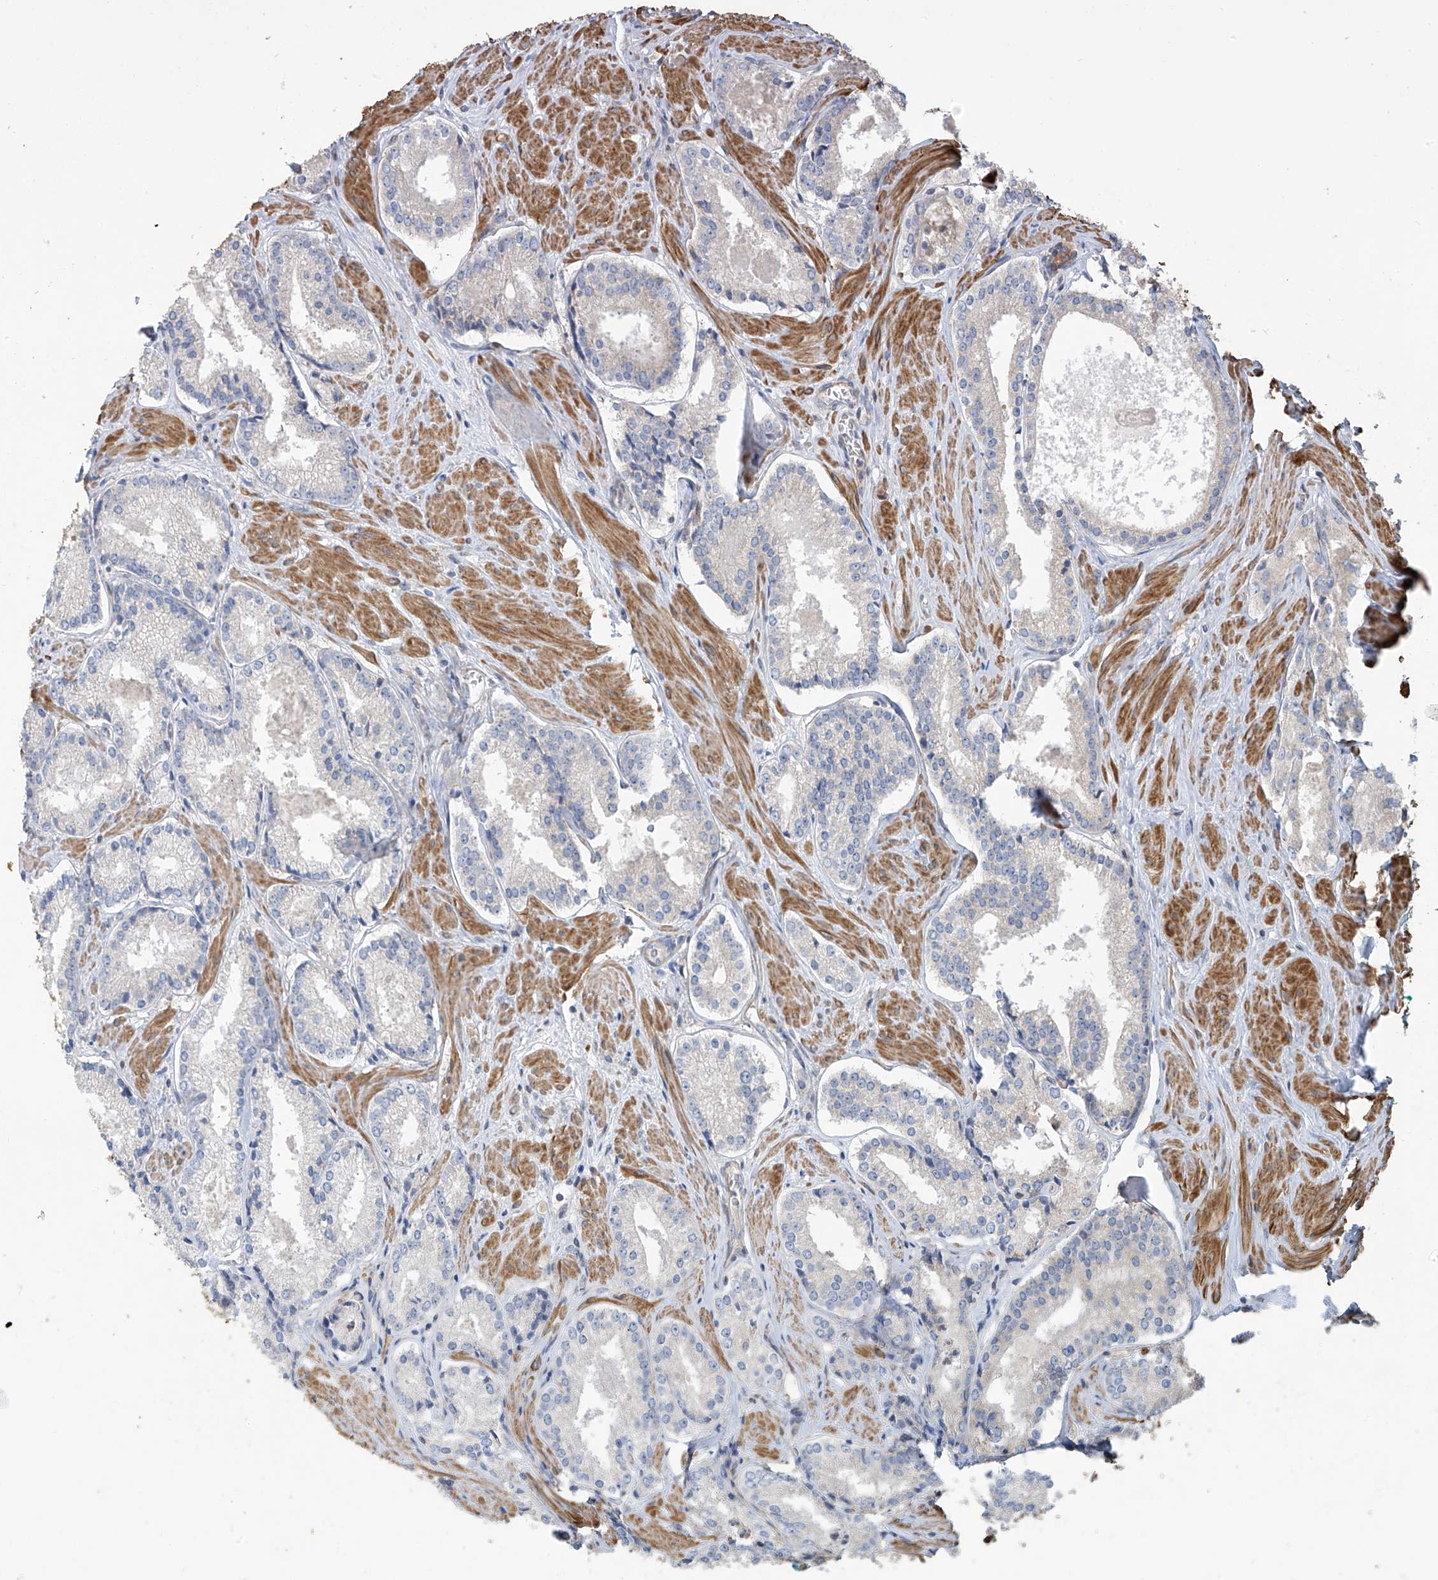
{"staining": {"intensity": "negative", "quantity": "none", "location": "none"}, "tissue": "prostate cancer", "cell_type": "Tumor cells", "image_type": "cancer", "snomed": [{"axis": "morphology", "description": "Adenocarcinoma, Low grade"}, {"axis": "topography", "description": "Prostate"}], "caption": "A histopathology image of low-grade adenocarcinoma (prostate) stained for a protein shows no brown staining in tumor cells.", "gene": "SLC43A3", "patient": {"sex": "male", "age": 54}}